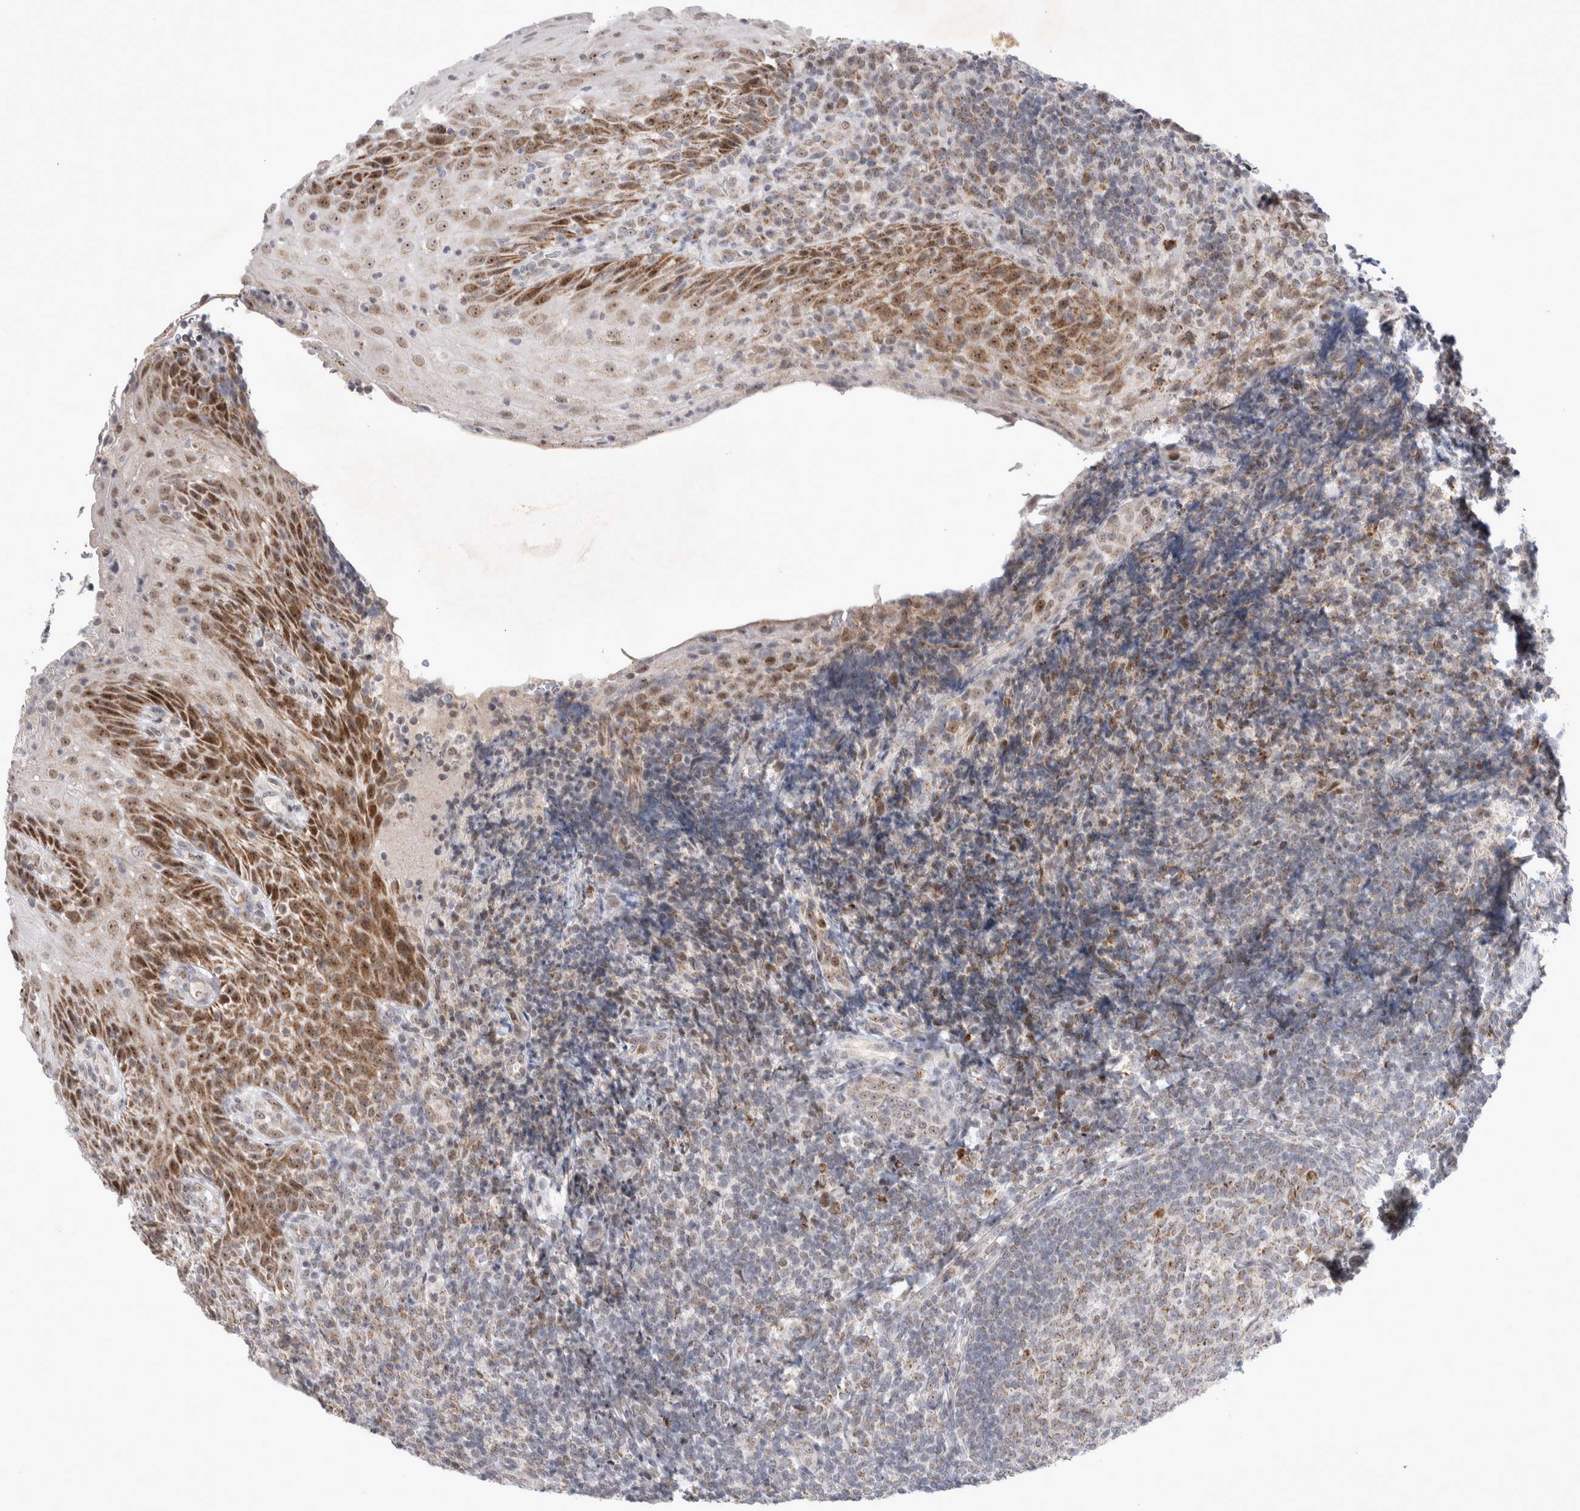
{"staining": {"intensity": "moderate", "quantity": "25%-75%", "location": "cytoplasmic/membranous"}, "tissue": "tonsil", "cell_type": "Germinal center cells", "image_type": "normal", "snomed": [{"axis": "morphology", "description": "Normal tissue, NOS"}, {"axis": "topography", "description": "Tonsil"}], "caption": "DAB immunohistochemical staining of unremarkable human tonsil exhibits moderate cytoplasmic/membranous protein positivity in approximately 25%-75% of germinal center cells. (Brightfield microscopy of DAB IHC at high magnification).", "gene": "MRPL37", "patient": {"sex": "male", "age": 37}}